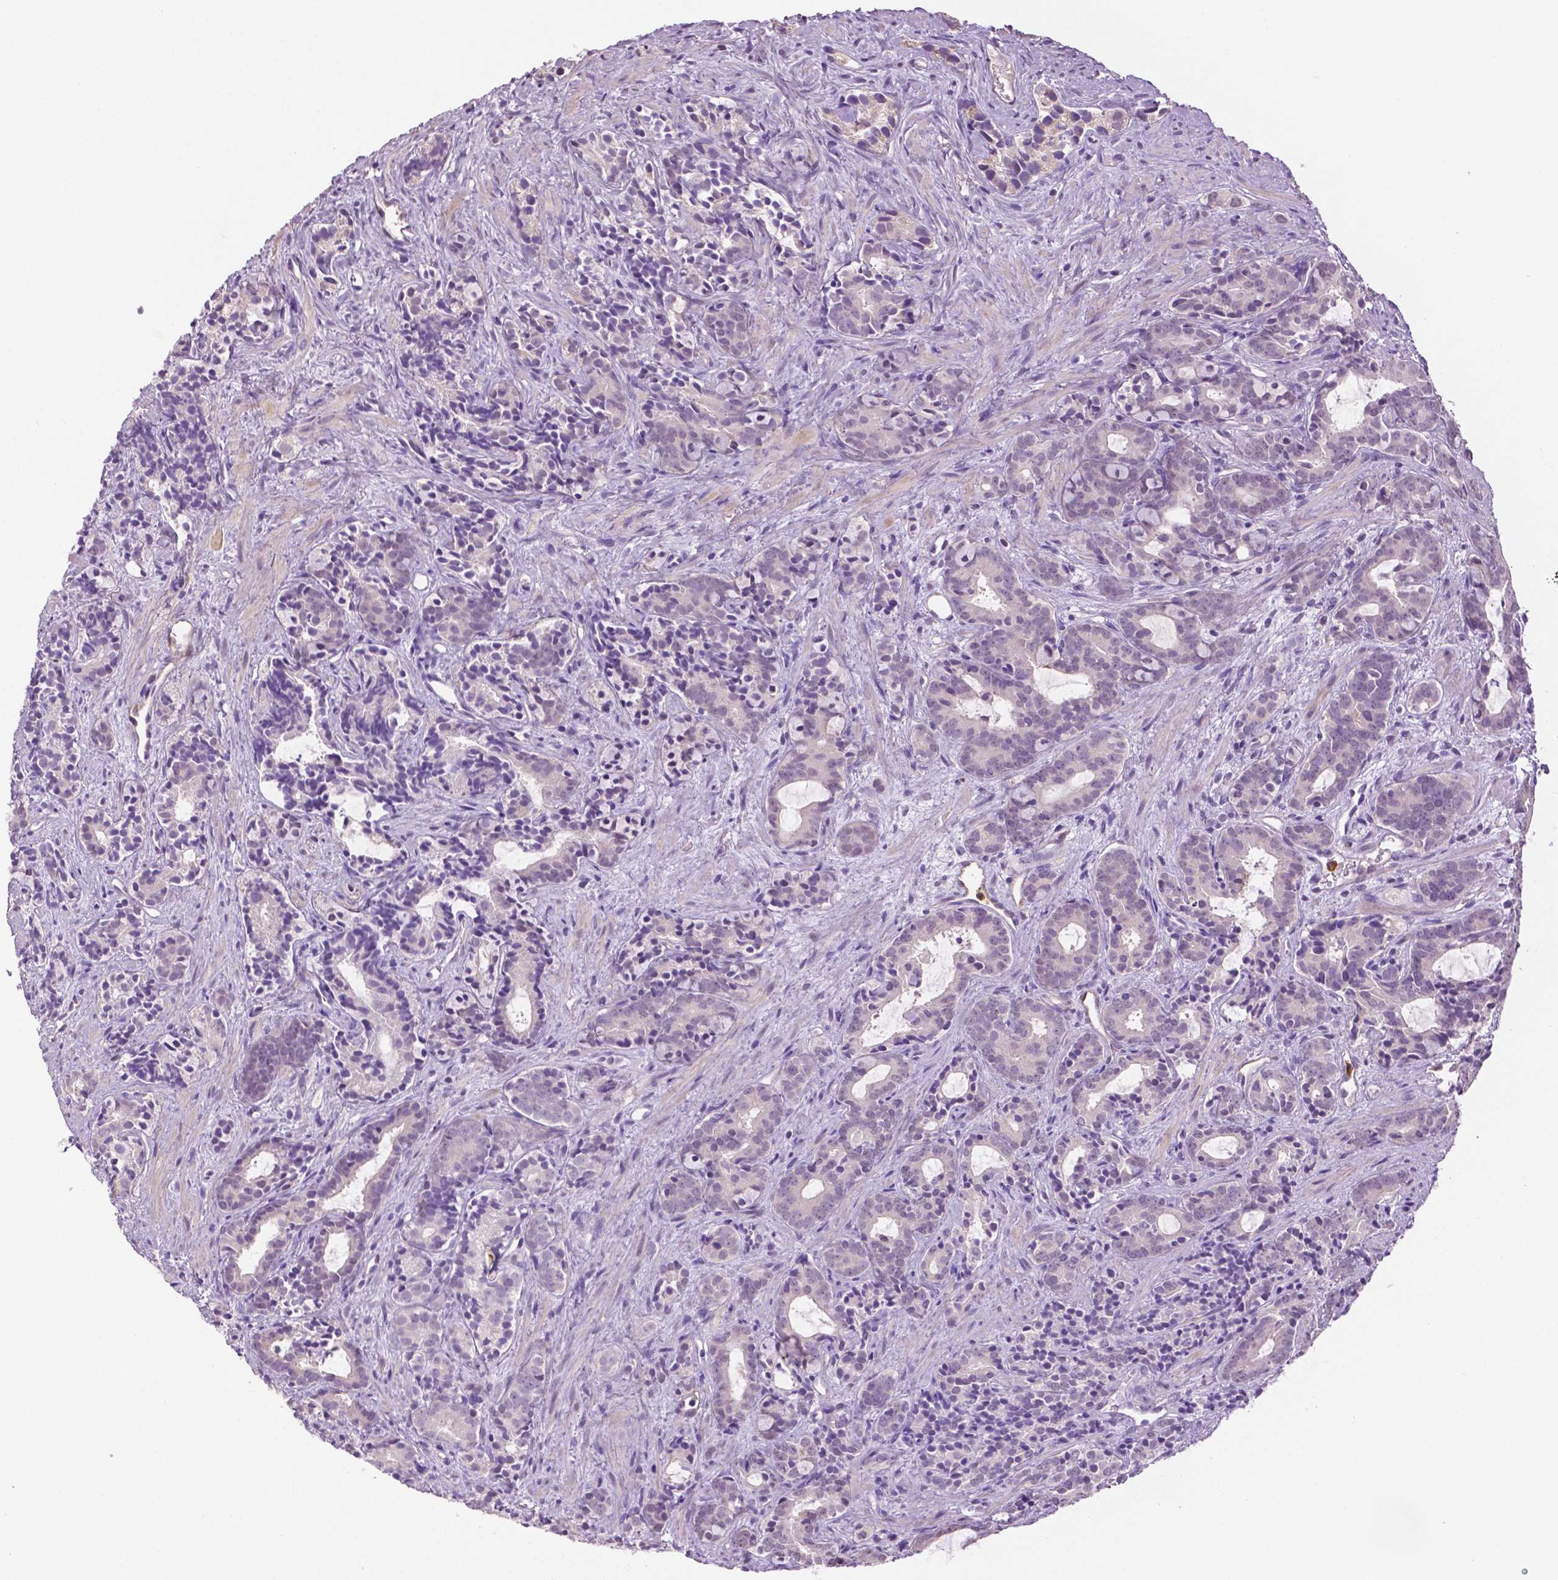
{"staining": {"intensity": "negative", "quantity": "none", "location": "none"}, "tissue": "prostate cancer", "cell_type": "Tumor cells", "image_type": "cancer", "snomed": [{"axis": "morphology", "description": "Adenocarcinoma, High grade"}, {"axis": "topography", "description": "Prostate"}], "caption": "Immunohistochemical staining of prostate cancer (adenocarcinoma (high-grade)) reveals no significant staining in tumor cells.", "gene": "PTPN5", "patient": {"sex": "male", "age": 84}}